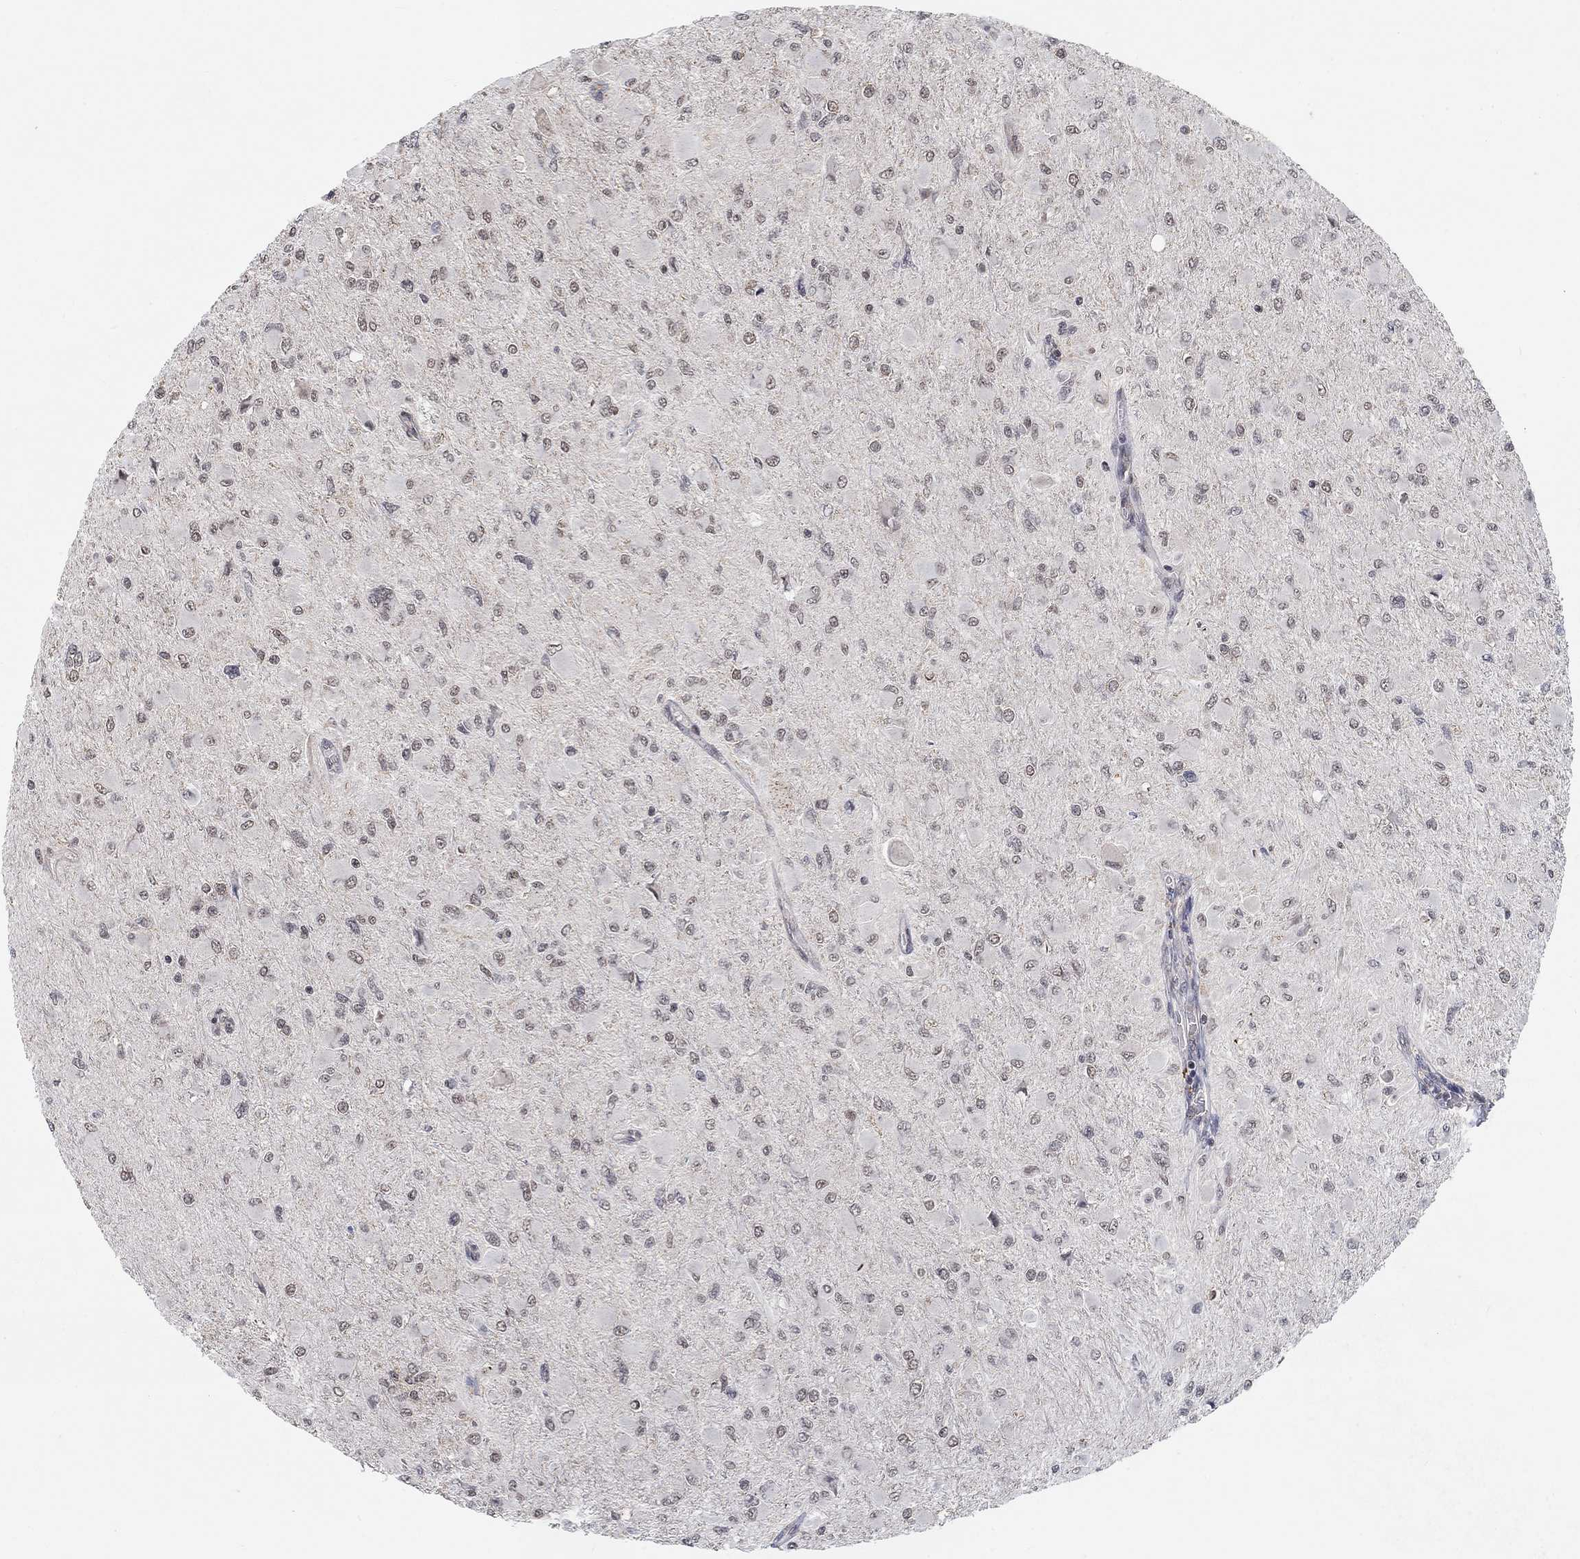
{"staining": {"intensity": "weak", "quantity": "<25%", "location": "nuclear"}, "tissue": "glioma", "cell_type": "Tumor cells", "image_type": "cancer", "snomed": [{"axis": "morphology", "description": "Glioma, malignant, High grade"}, {"axis": "topography", "description": "Cerebral cortex"}], "caption": "The IHC micrograph has no significant expression in tumor cells of malignant glioma (high-grade) tissue.", "gene": "THAP8", "patient": {"sex": "female", "age": 36}}